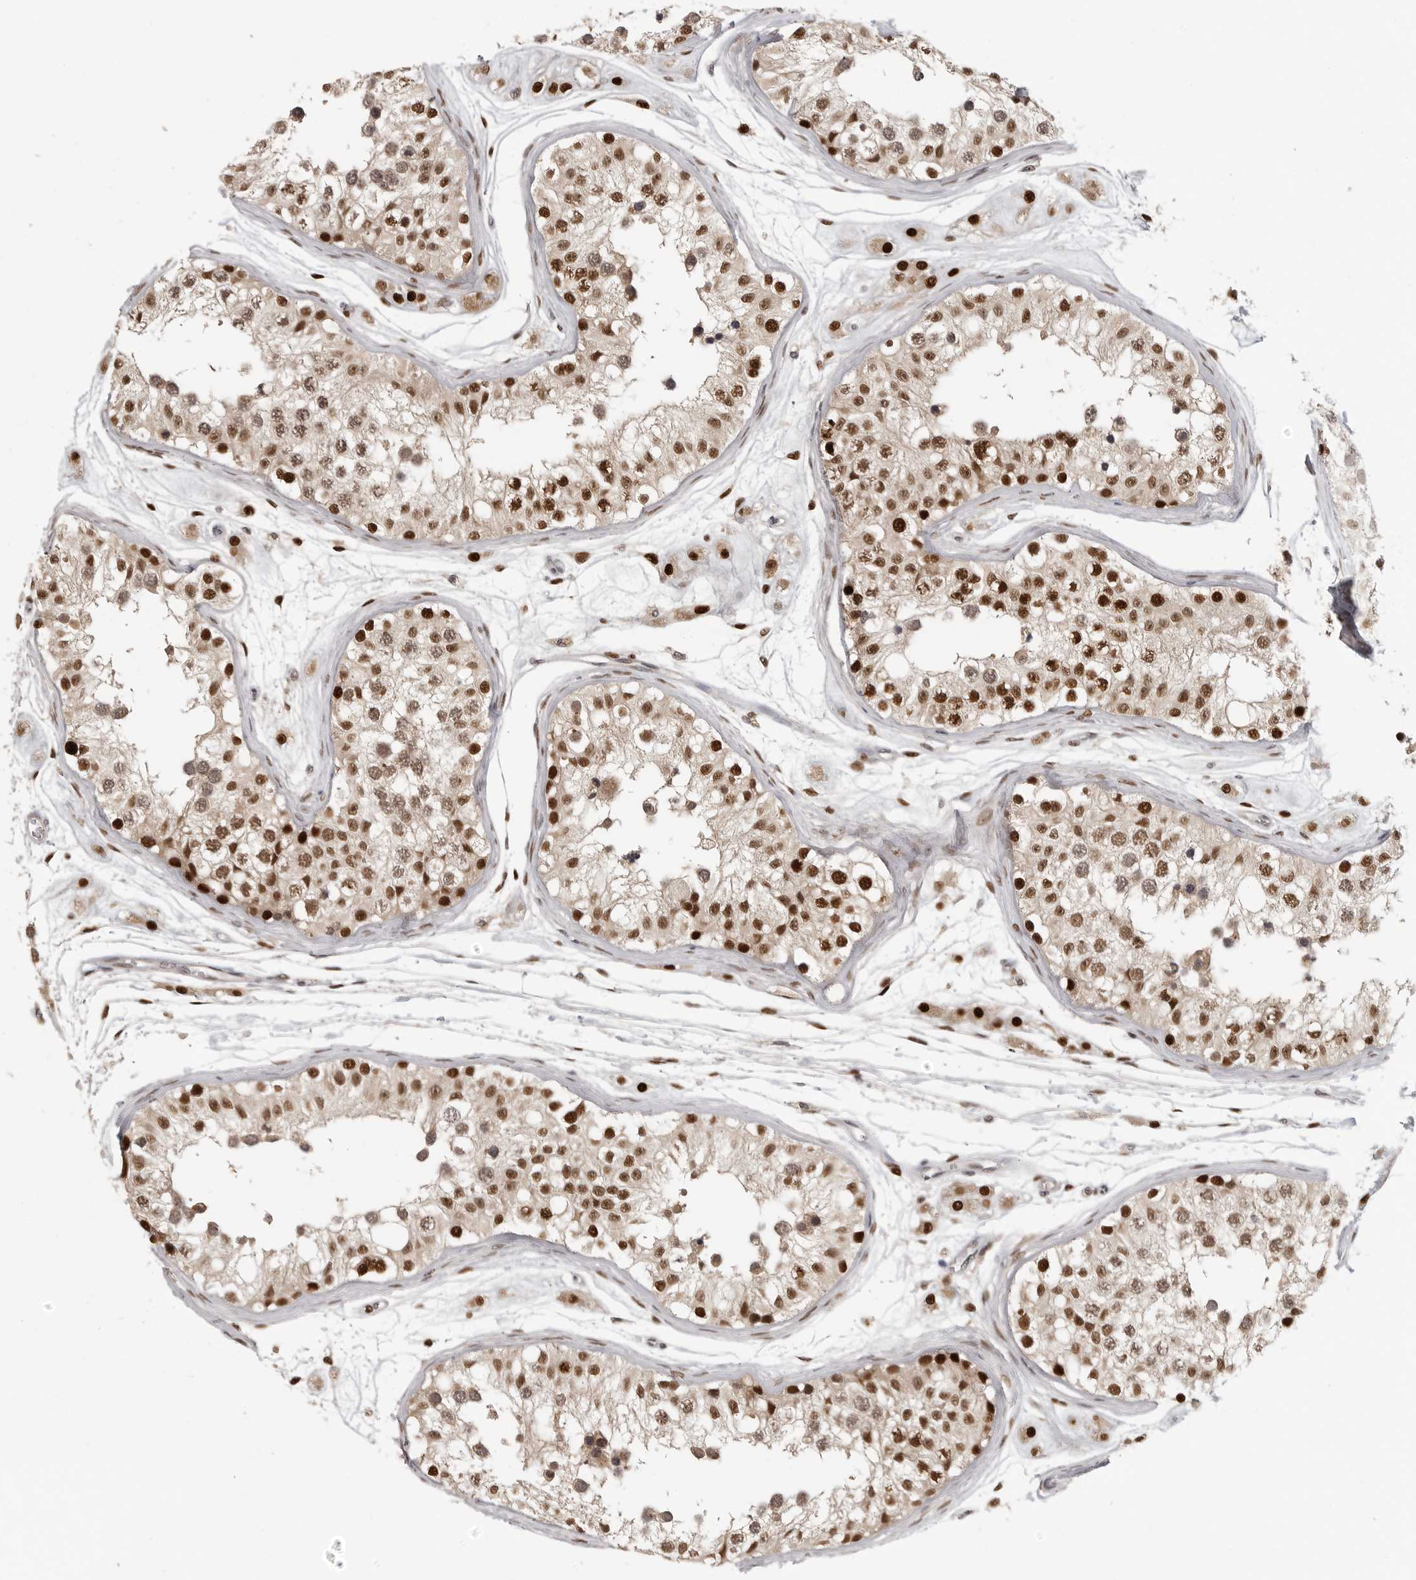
{"staining": {"intensity": "strong", "quantity": ">75%", "location": "cytoplasmic/membranous,nuclear"}, "tissue": "testis", "cell_type": "Cells in seminiferous ducts", "image_type": "normal", "snomed": [{"axis": "morphology", "description": "Normal tissue, NOS"}, {"axis": "morphology", "description": "Adenocarcinoma, metastatic, NOS"}, {"axis": "topography", "description": "Testis"}], "caption": "An immunohistochemistry (IHC) image of benign tissue is shown. Protein staining in brown labels strong cytoplasmic/membranous,nuclear positivity in testis within cells in seminiferous ducts.", "gene": "PEG3", "patient": {"sex": "male", "age": 26}}